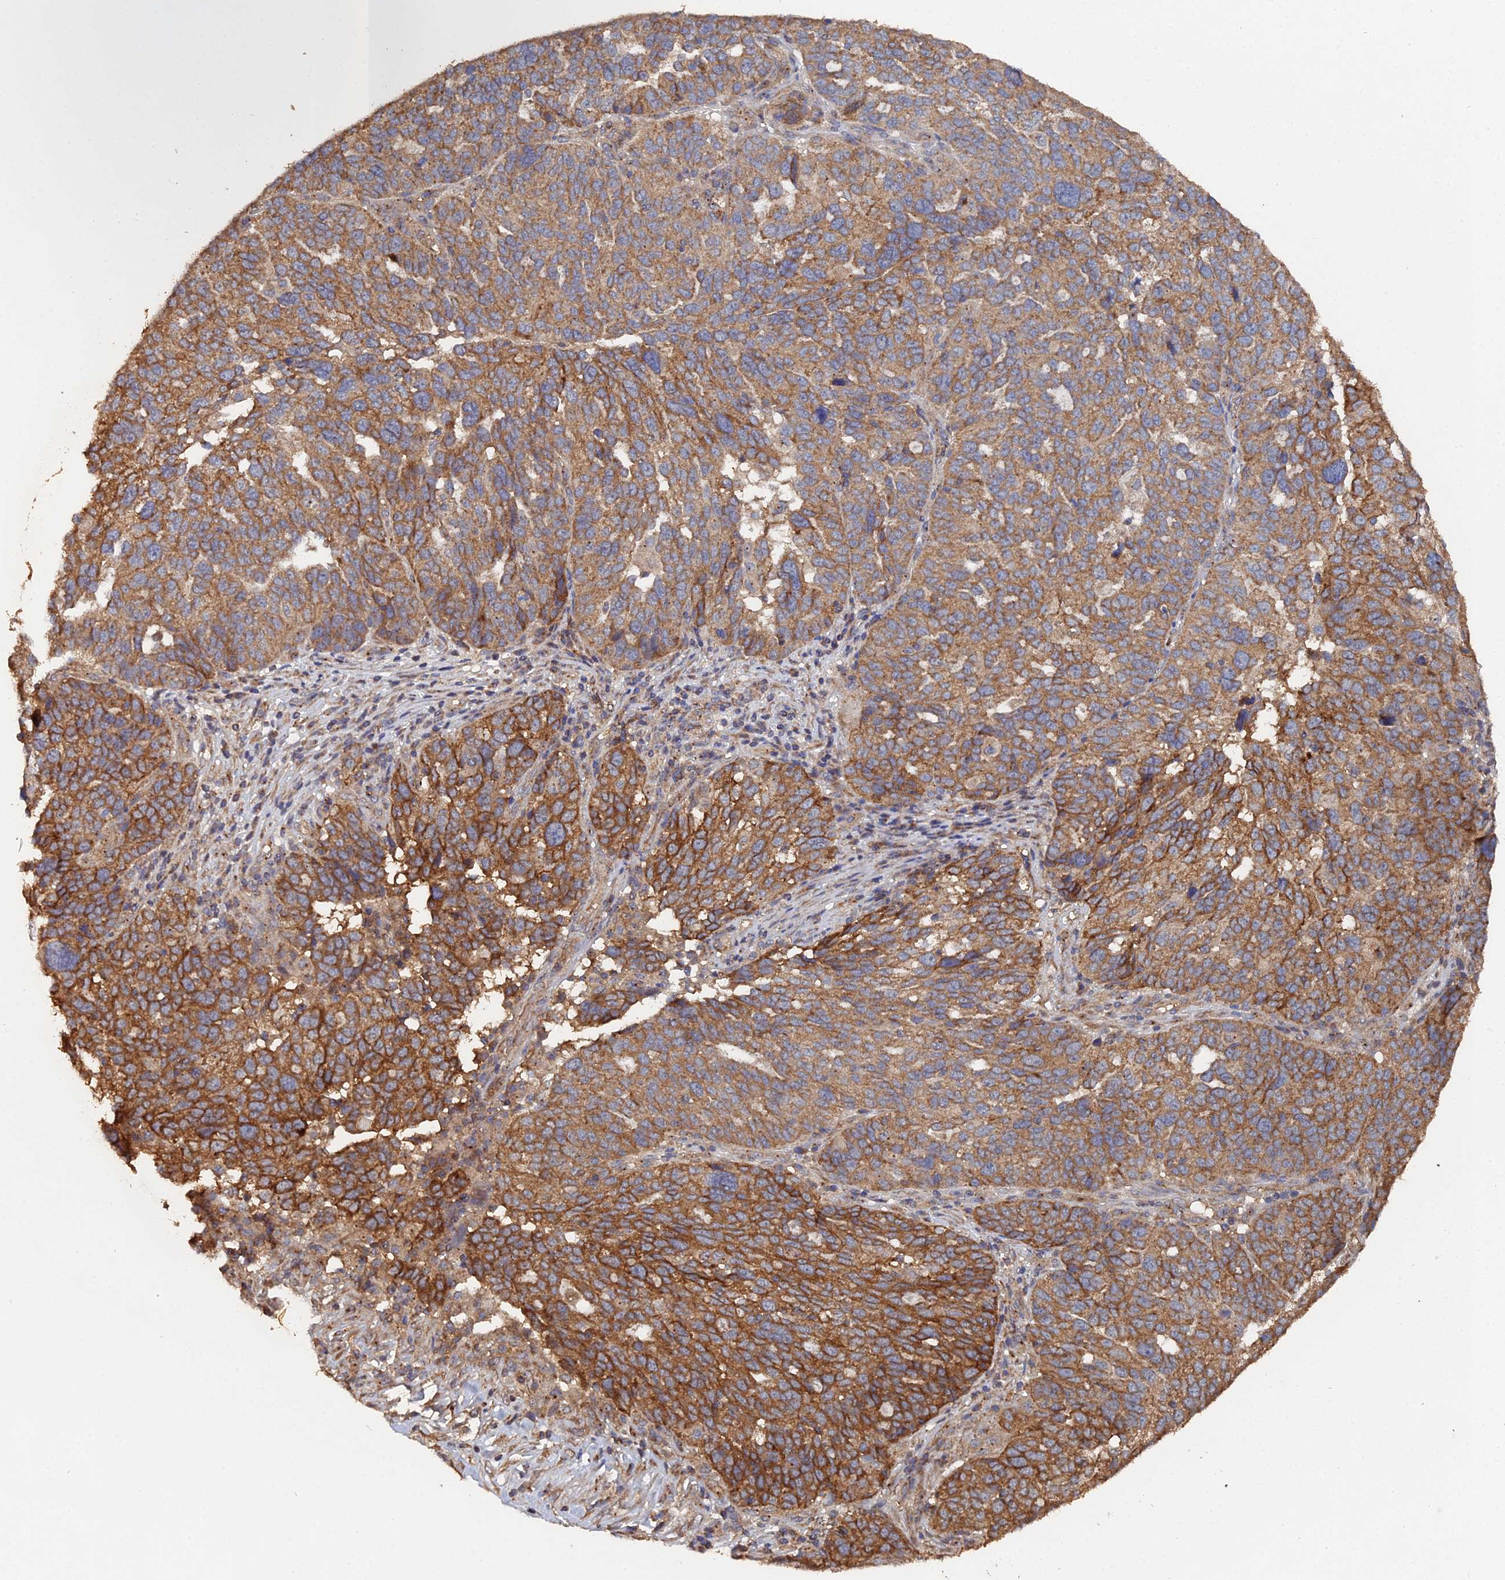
{"staining": {"intensity": "strong", "quantity": ">75%", "location": "cytoplasmic/membranous"}, "tissue": "ovarian cancer", "cell_type": "Tumor cells", "image_type": "cancer", "snomed": [{"axis": "morphology", "description": "Cystadenocarcinoma, serous, NOS"}, {"axis": "topography", "description": "Ovary"}], "caption": "Immunohistochemistry (IHC) staining of serous cystadenocarcinoma (ovarian), which displays high levels of strong cytoplasmic/membranous expression in about >75% of tumor cells indicating strong cytoplasmic/membranous protein expression. The staining was performed using DAB (brown) for protein detection and nuclei were counterstained in hematoxylin (blue).", "gene": "SPANXN4", "patient": {"sex": "female", "age": 59}}